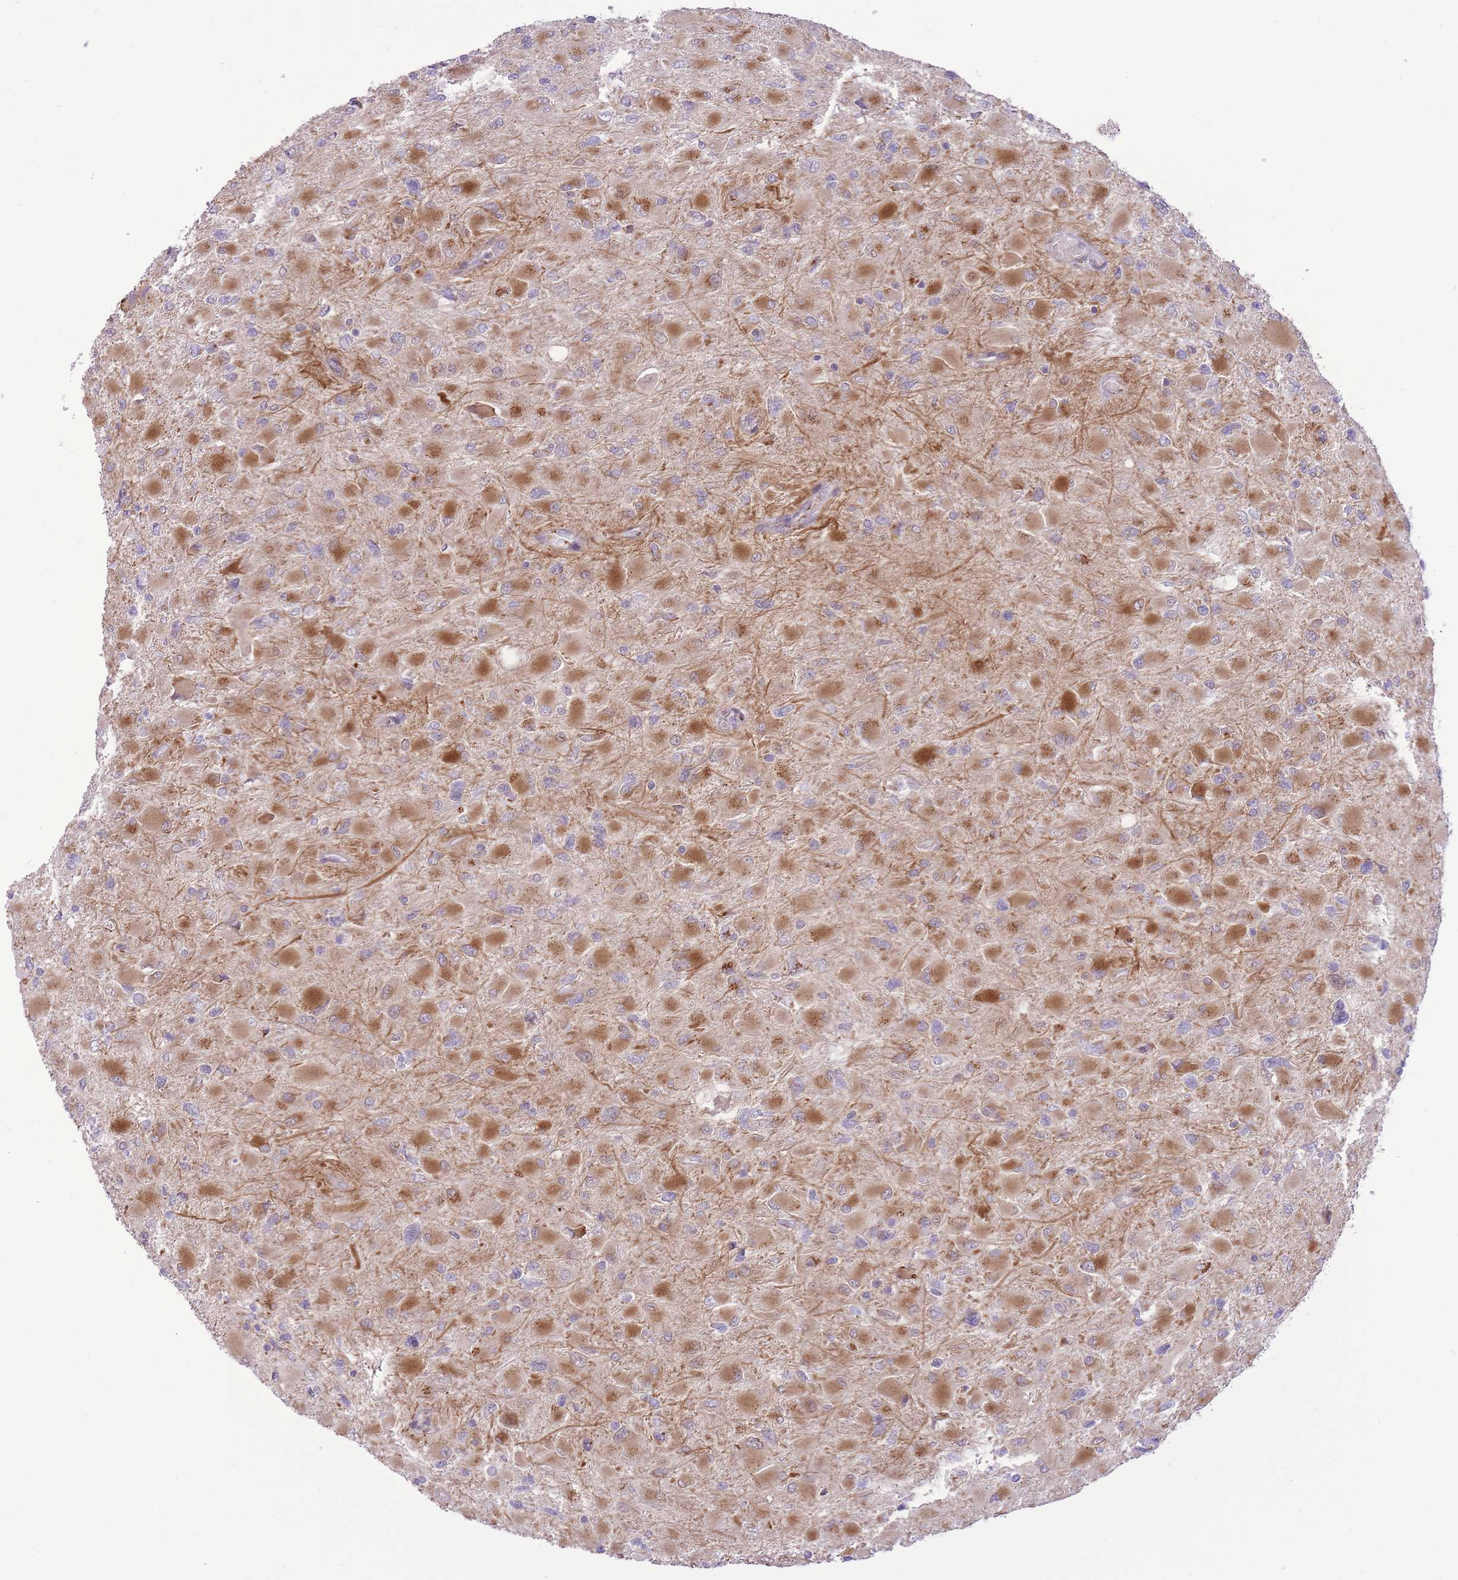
{"staining": {"intensity": "moderate", "quantity": "<25%", "location": "cytoplasmic/membranous"}, "tissue": "glioma", "cell_type": "Tumor cells", "image_type": "cancer", "snomed": [{"axis": "morphology", "description": "Glioma, malignant, High grade"}, {"axis": "topography", "description": "Cerebral cortex"}], "caption": "Tumor cells reveal low levels of moderate cytoplasmic/membranous positivity in about <25% of cells in glioma.", "gene": "ZBED5", "patient": {"sex": "female", "age": 36}}